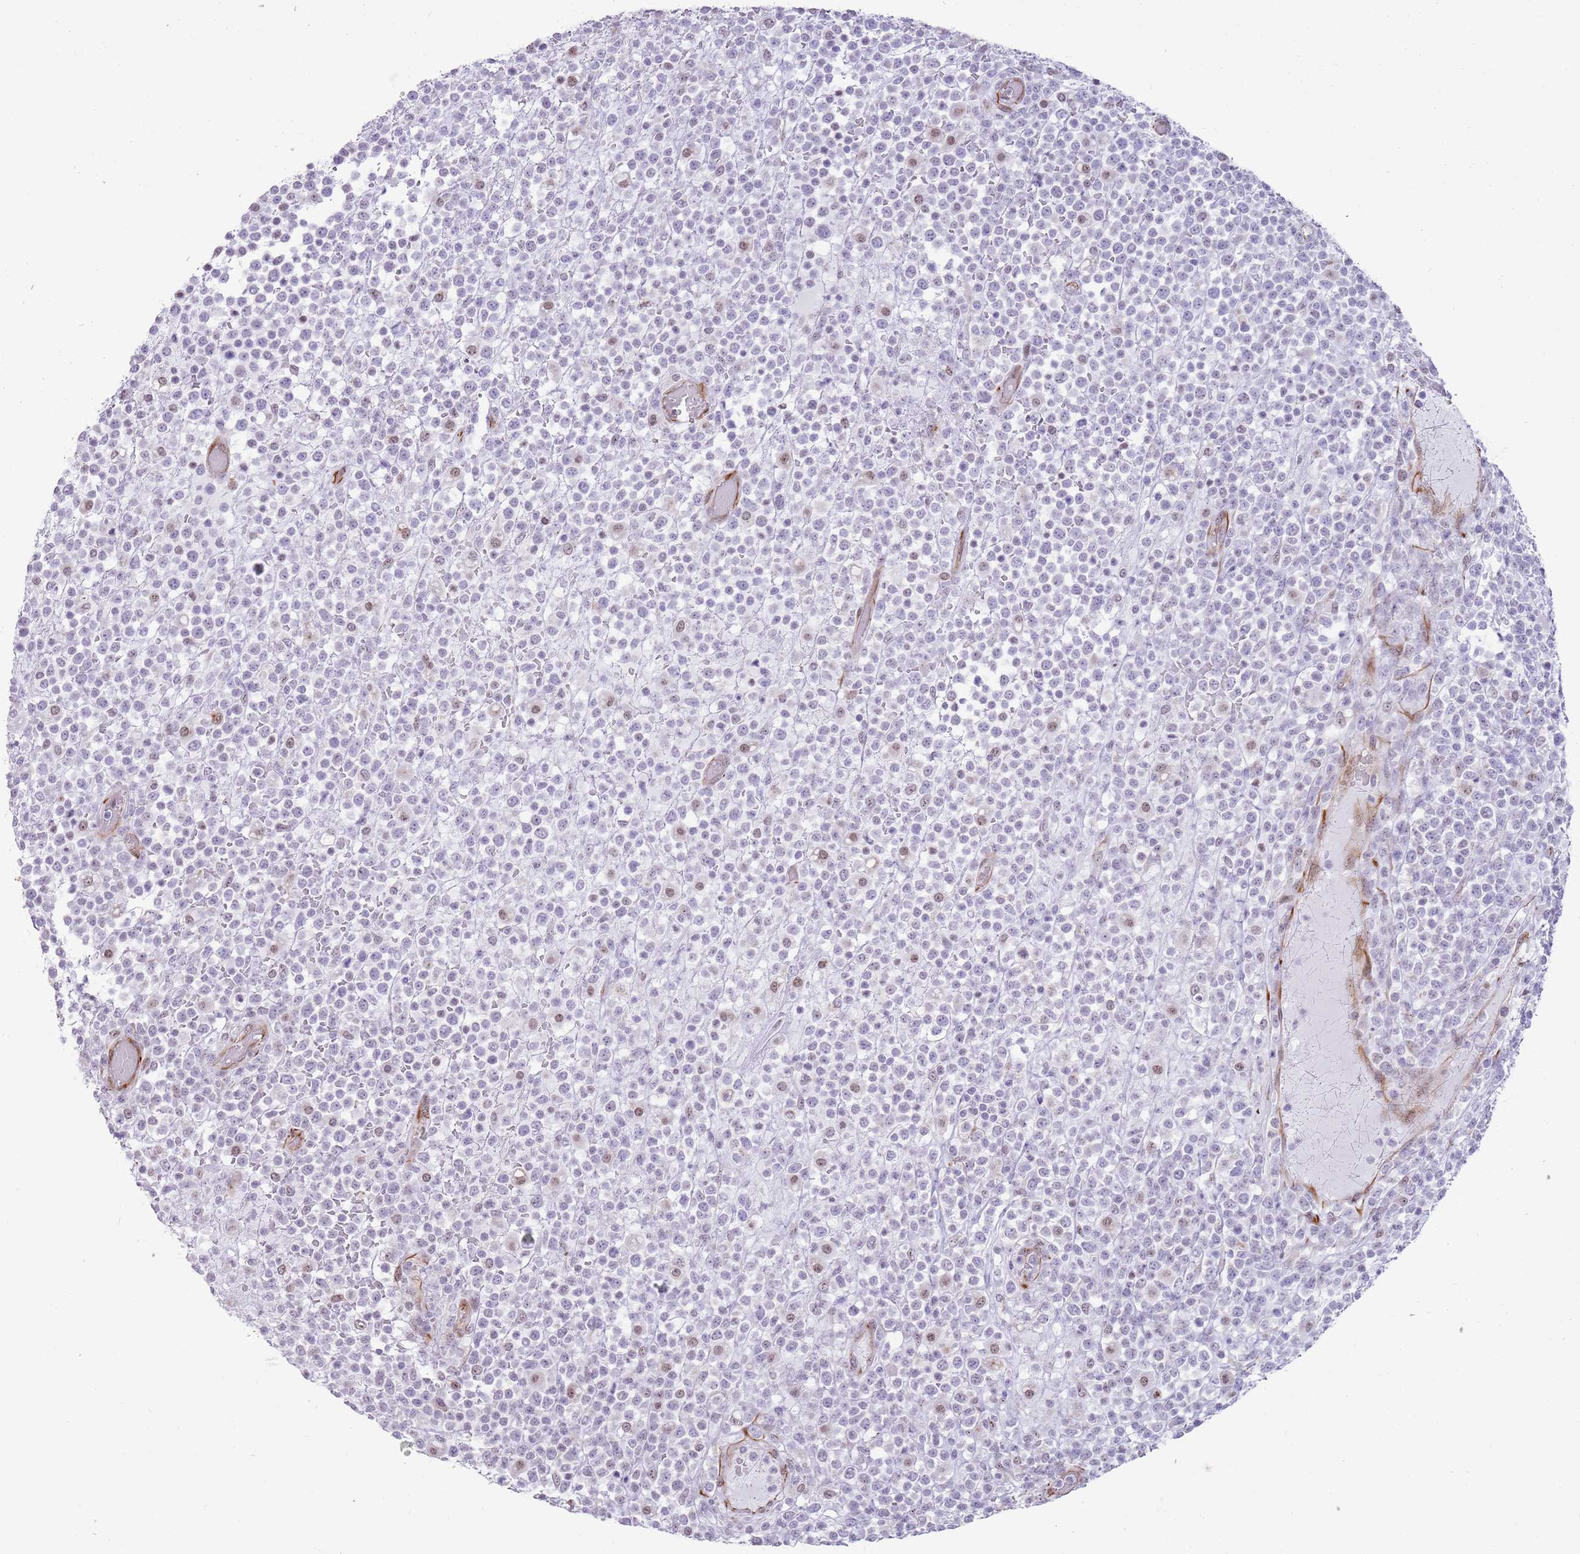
{"staining": {"intensity": "weak", "quantity": "<25%", "location": "nuclear"}, "tissue": "lymphoma", "cell_type": "Tumor cells", "image_type": "cancer", "snomed": [{"axis": "morphology", "description": "Malignant lymphoma, non-Hodgkin's type, High grade"}, {"axis": "topography", "description": "Colon"}], "caption": "An image of malignant lymphoma, non-Hodgkin's type (high-grade) stained for a protein demonstrates no brown staining in tumor cells.", "gene": "NBPF3", "patient": {"sex": "female", "age": 53}}